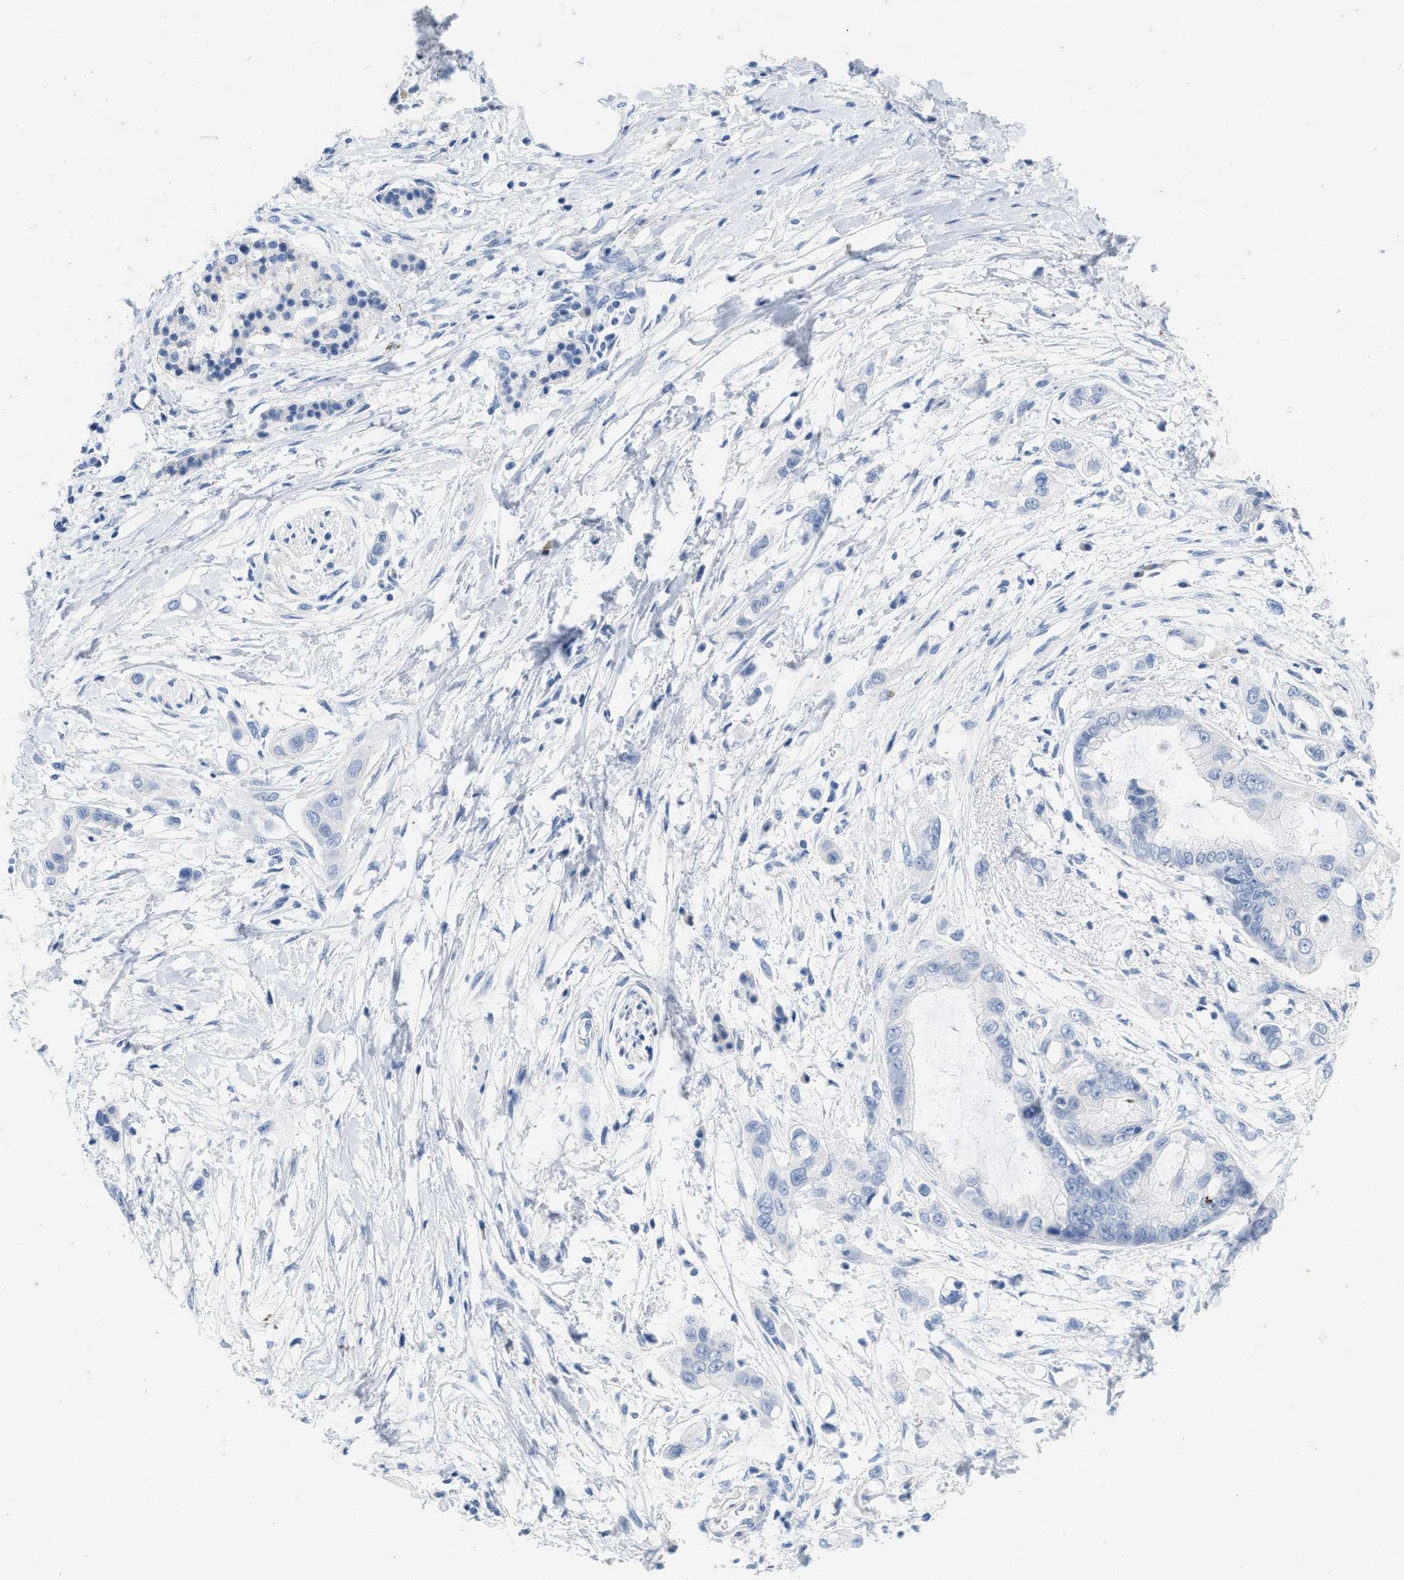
{"staining": {"intensity": "negative", "quantity": "none", "location": "none"}, "tissue": "pancreatic cancer", "cell_type": "Tumor cells", "image_type": "cancer", "snomed": [{"axis": "morphology", "description": "Adenocarcinoma, NOS"}, {"axis": "topography", "description": "Pancreas"}], "caption": "Tumor cells are negative for protein expression in human pancreatic cancer.", "gene": "ABCB11", "patient": {"sex": "male", "age": 59}}